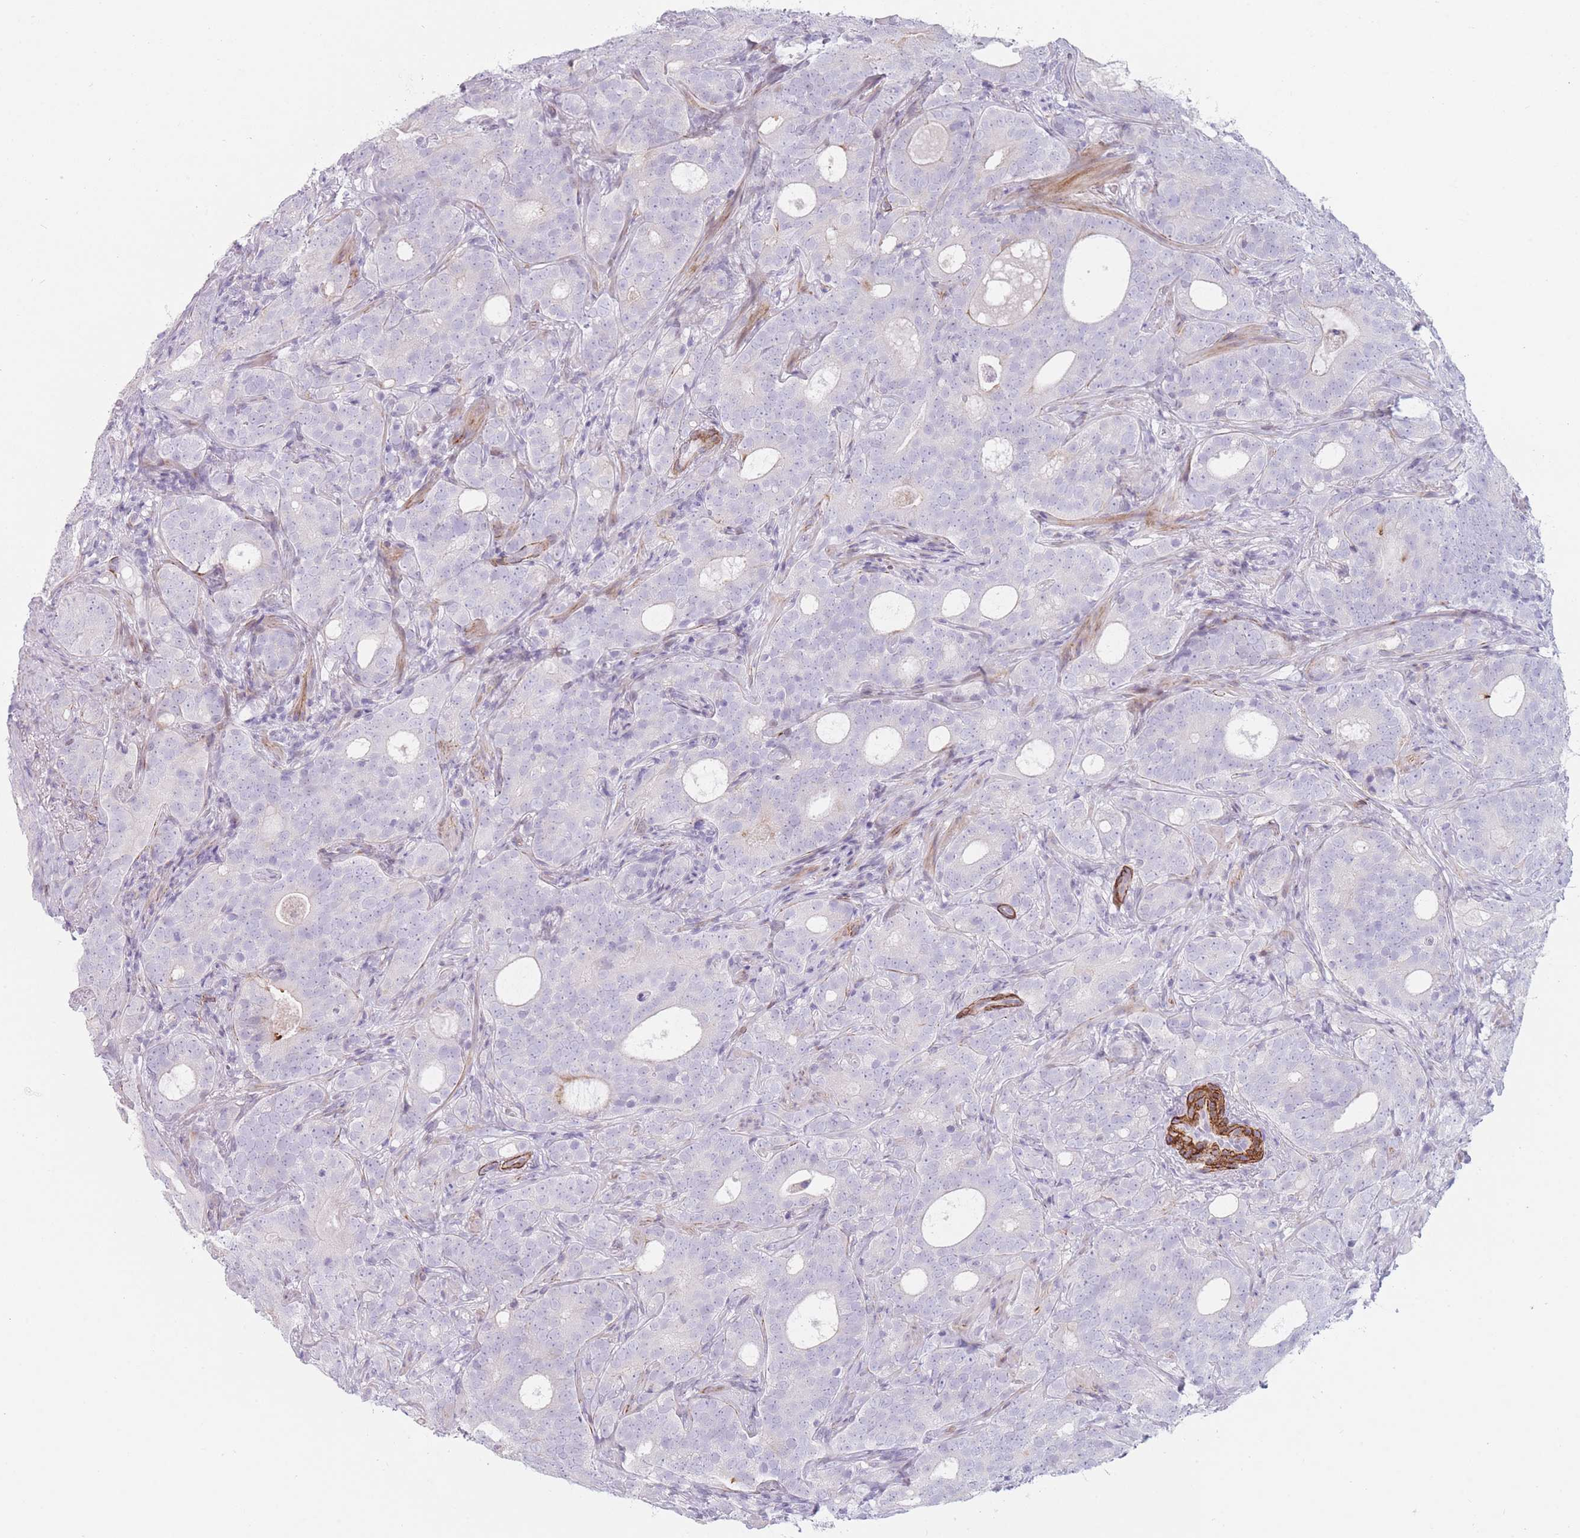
{"staining": {"intensity": "negative", "quantity": "none", "location": "none"}, "tissue": "prostate cancer", "cell_type": "Tumor cells", "image_type": "cancer", "snomed": [{"axis": "morphology", "description": "Adenocarcinoma, High grade"}, {"axis": "topography", "description": "Prostate"}], "caption": "The histopathology image demonstrates no staining of tumor cells in high-grade adenocarcinoma (prostate).", "gene": "IFNA6", "patient": {"sex": "male", "age": 64}}